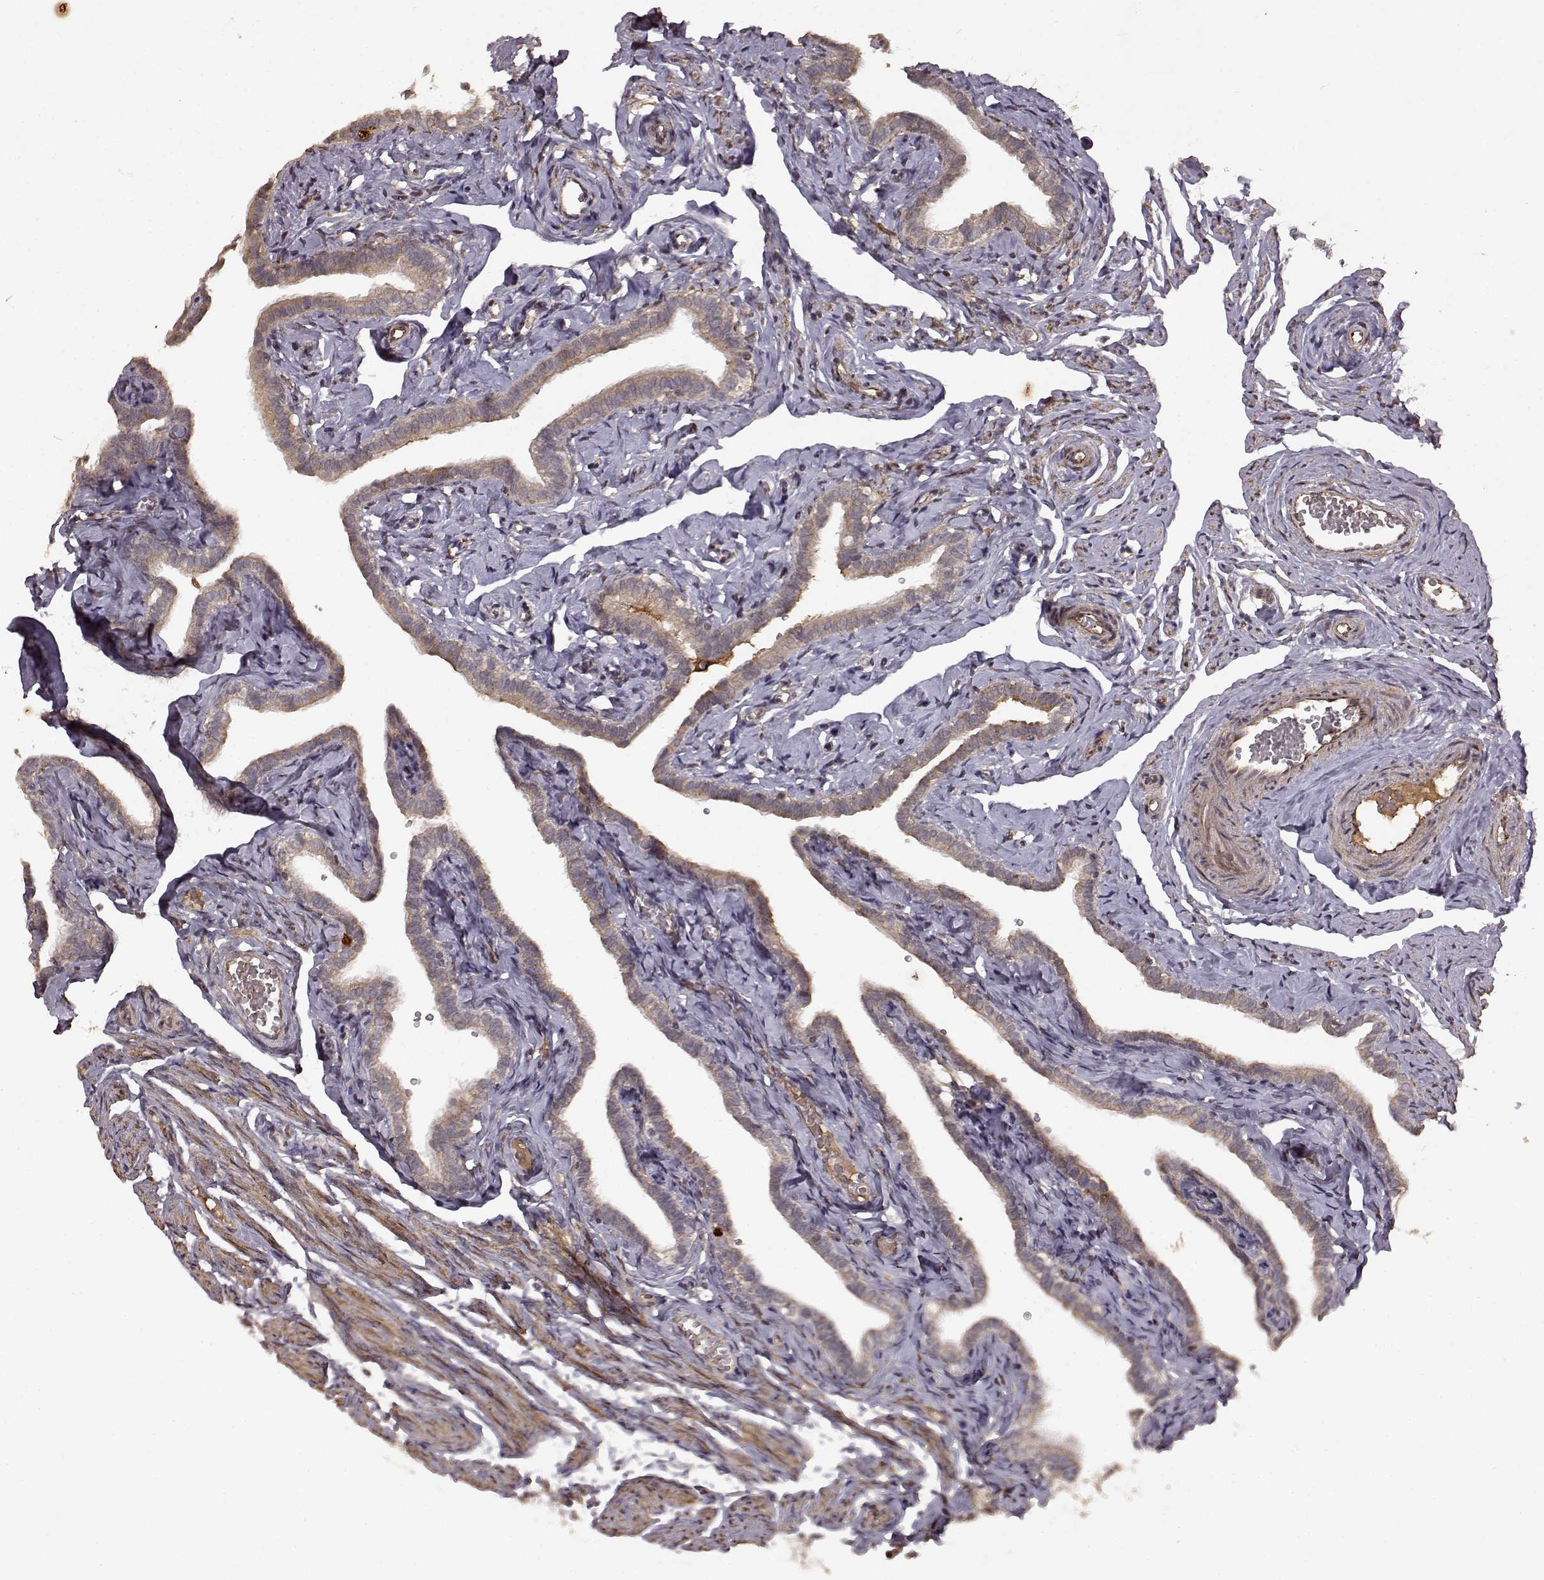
{"staining": {"intensity": "weak", "quantity": ">75%", "location": "cytoplasmic/membranous"}, "tissue": "fallopian tube", "cell_type": "Glandular cells", "image_type": "normal", "snomed": [{"axis": "morphology", "description": "Normal tissue, NOS"}, {"axis": "topography", "description": "Fallopian tube"}], "caption": "Weak cytoplasmic/membranous staining for a protein is present in approximately >75% of glandular cells of normal fallopian tube using IHC.", "gene": "FSTL1", "patient": {"sex": "female", "age": 41}}